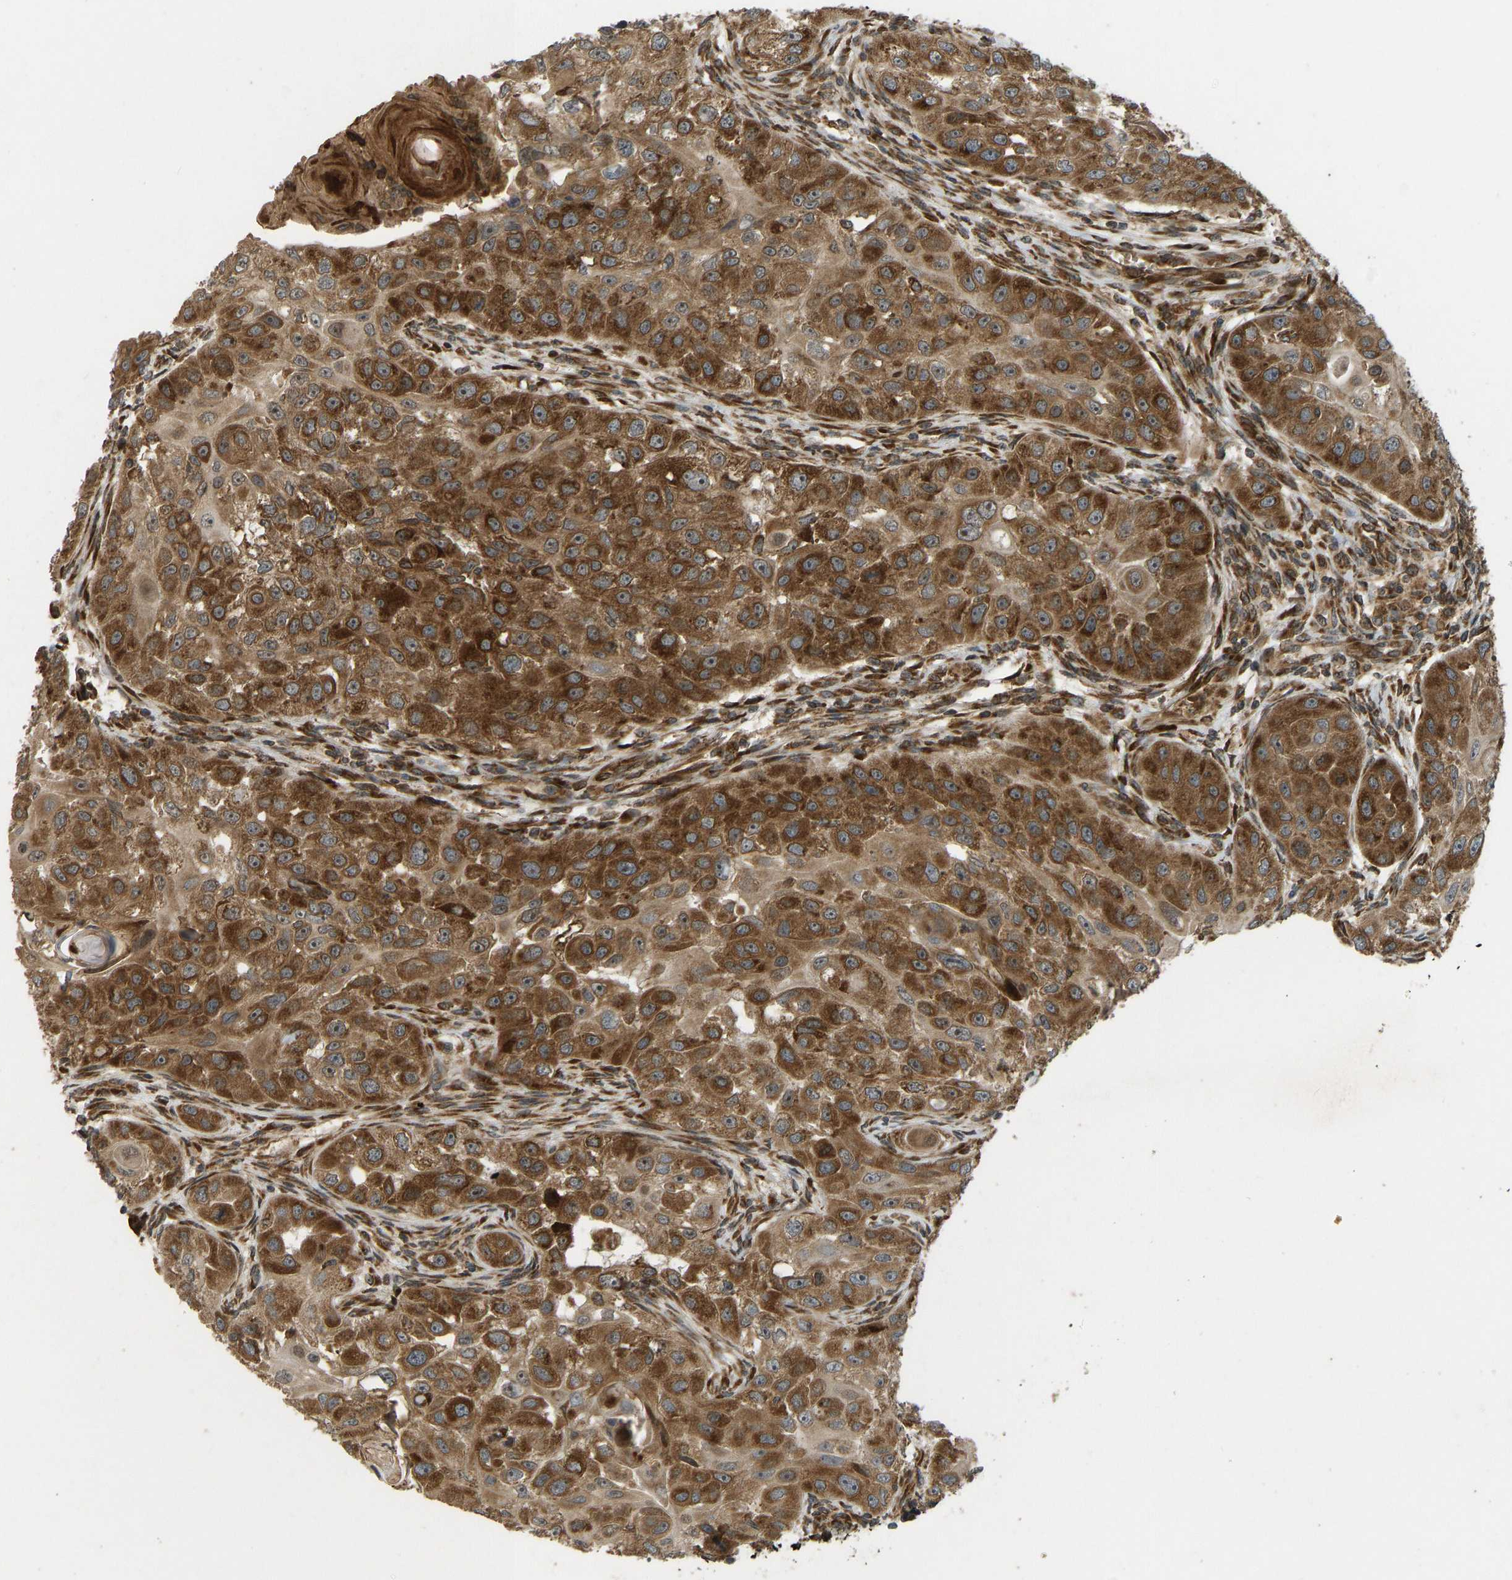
{"staining": {"intensity": "strong", "quantity": ">75%", "location": "cytoplasmic/membranous"}, "tissue": "head and neck cancer", "cell_type": "Tumor cells", "image_type": "cancer", "snomed": [{"axis": "morphology", "description": "Normal tissue, NOS"}, {"axis": "morphology", "description": "Squamous cell carcinoma, NOS"}, {"axis": "topography", "description": "Skeletal muscle"}, {"axis": "topography", "description": "Head-Neck"}], "caption": "Immunohistochemistry (DAB) staining of head and neck cancer demonstrates strong cytoplasmic/membranous protein positivity in about >75% of tumor cells.", "gene": "RPN2", "patient": {"sex": "male", "age": 51}}